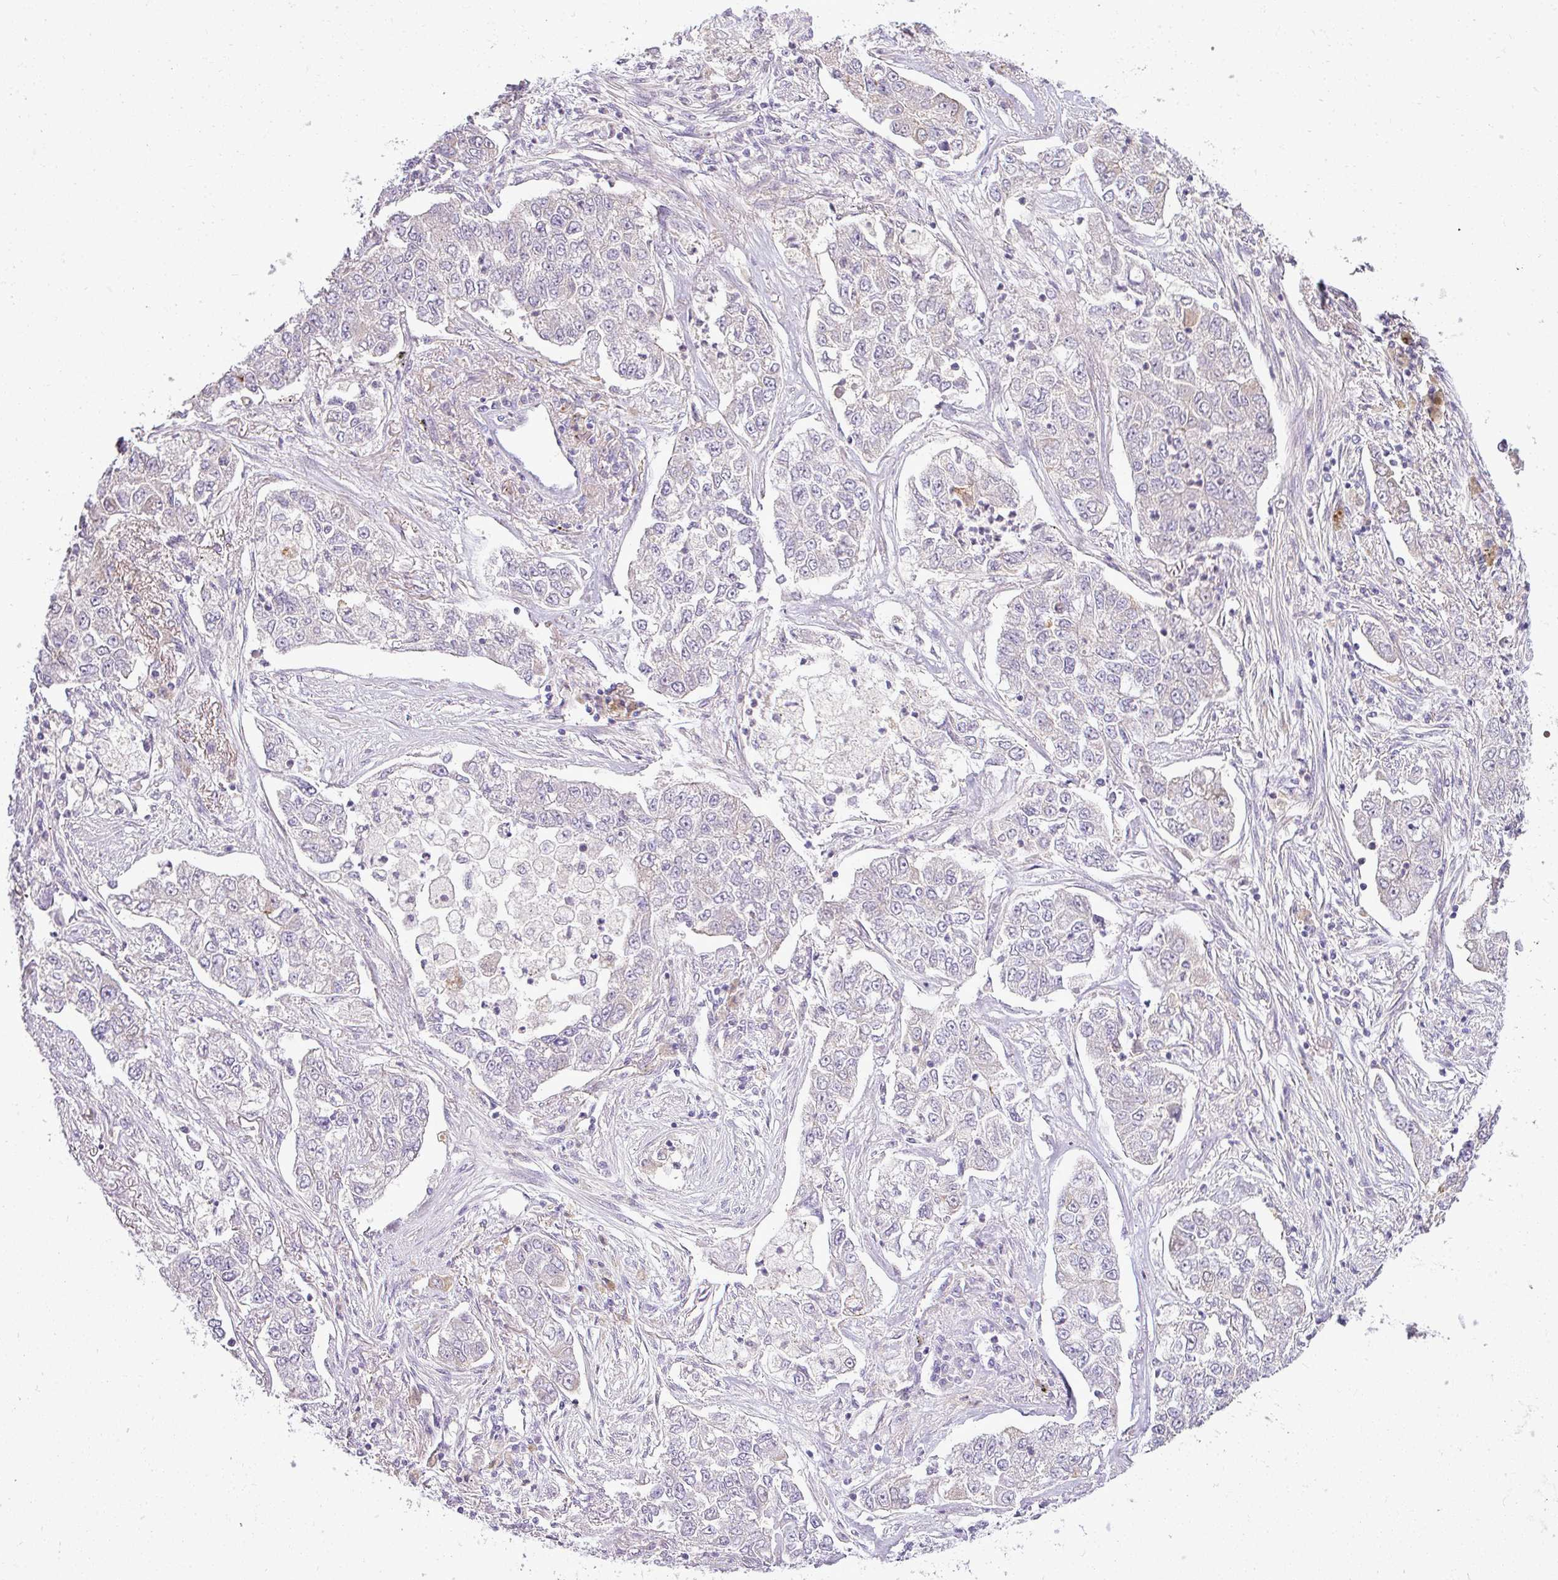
{"staining": {"intensity": "moderate", "quantity": "<25%", "location": "cytoplasmic/membranous"}, "tissue": "lung cancer", "cell_type": "Tumor cells", "image_type": "cancer", "snomed": [{"axis": "morphology", "description": "Adenocarcinoma, NOS"}, {"axis": "topography", "description": "Lung"}], "caption": "Protein expression analysis of human lung adenocarcinoma reveals moderate cytoplasmic/membranous expression in approximately <25% of tumor cells.", "gene": "APOM", "patient": {"sex": "male", "age": 49}}